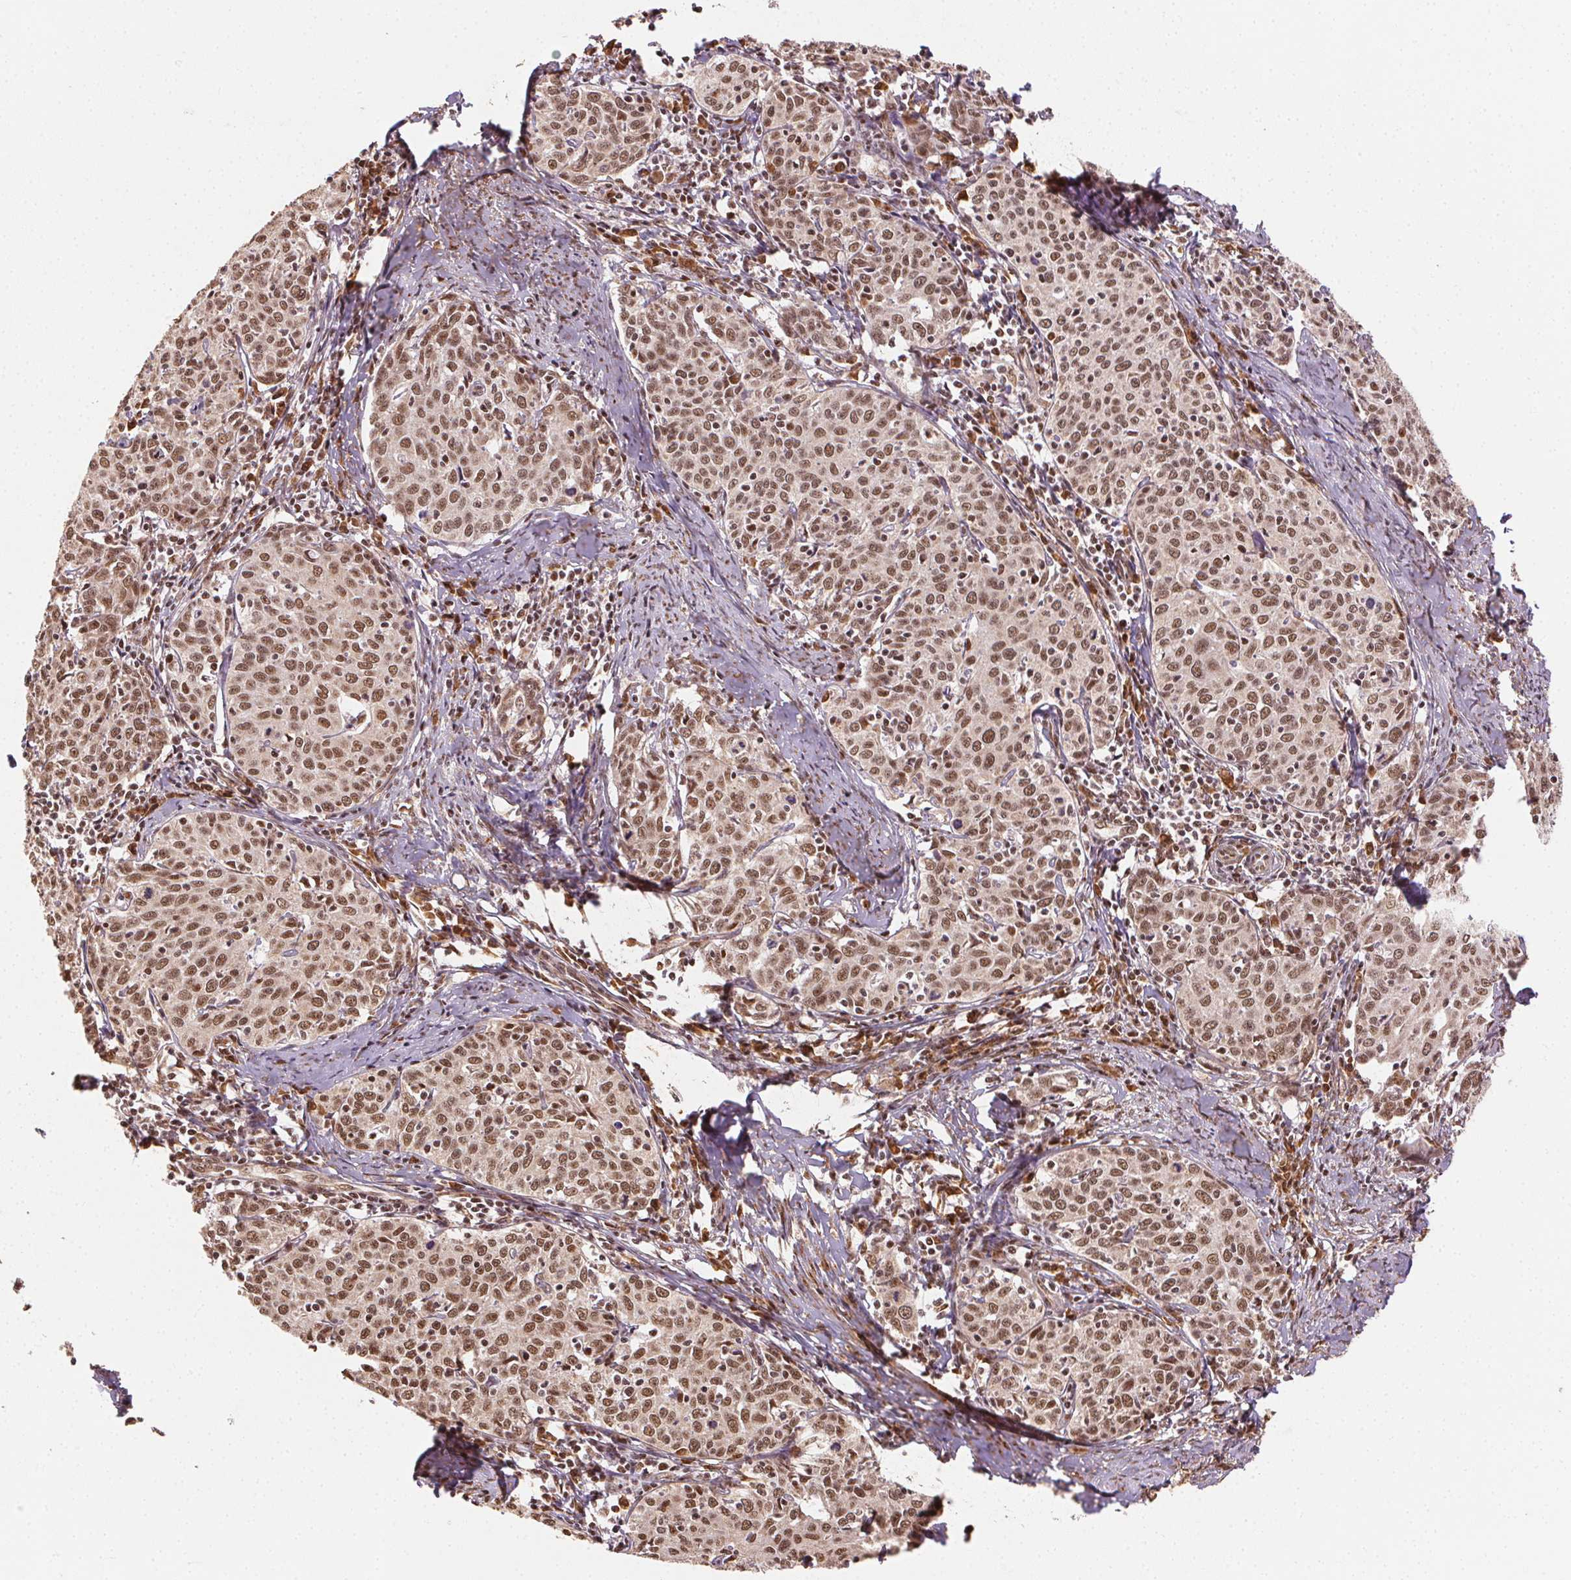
{"staining": {"intensity": "moderate", "quantity": ">75%", "location": "nuclear"}, "tissue": "cervical cancer", "cell_type": "Tumor cells", "image_type": "cancer", "snomed": [{"axis": "morphology", "description": "Squamous cell carcinoma, NOS"}, {"axis": "topography", "description": "Cervix"}], "caption": "IHC of human squamous cell carcinoma (cervical) demonstrates medium levels of moderate nuclear expression in approximately >75% of tumor cells. Using DAB (brown) and hematoxylin (blue) stains, captured at high magnification using brightfield microscopy.", "gene": "TREML4", "patient": {"sex": "female", "age": 62}}